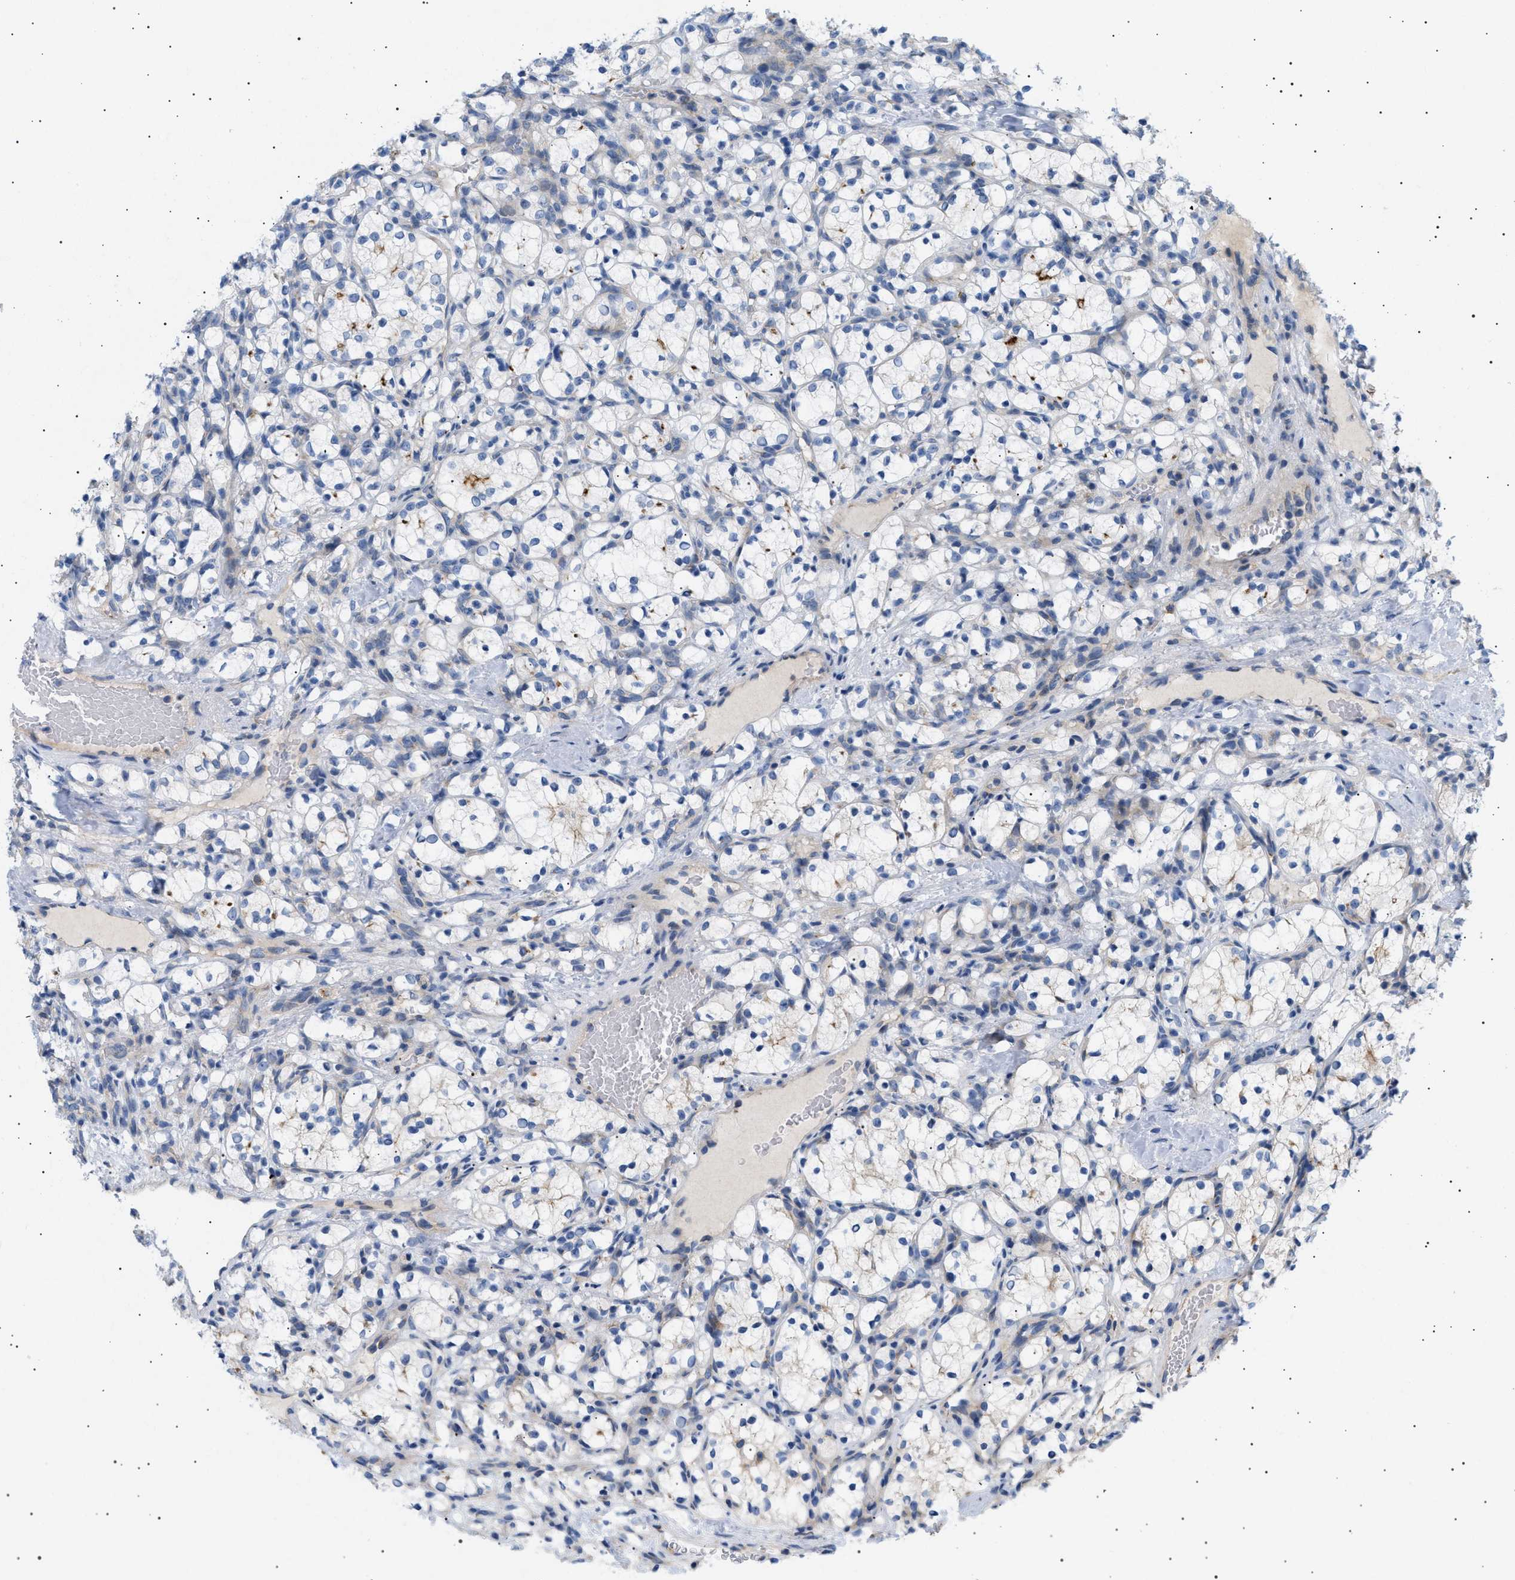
{"staining": {"intensity": "negative", "quantity": "none", "location": "none"}, "tissue": "renal cancer", "cell_type": "Tumor cells", "image_type": "cancer", "snomed": [{"axis": "morphology", "description": "Adenocarcinoma, NOS"}, {"axis": "topography", "description": "Kidney"}], "caption": "Immunohistochemistry (IHC) of human renal cancer (adenocarcinoma) demonstrates no positivity in tumor cells. The staining was performed using DAB (3,3'-diaminobenzidine) to visualize the protein expression in brown, while the nuclei were stained in blue with hematoxylin (Magnification: 20x).", "gene": "ADCY10", "patient": {"sex": "female", "age": 69}}